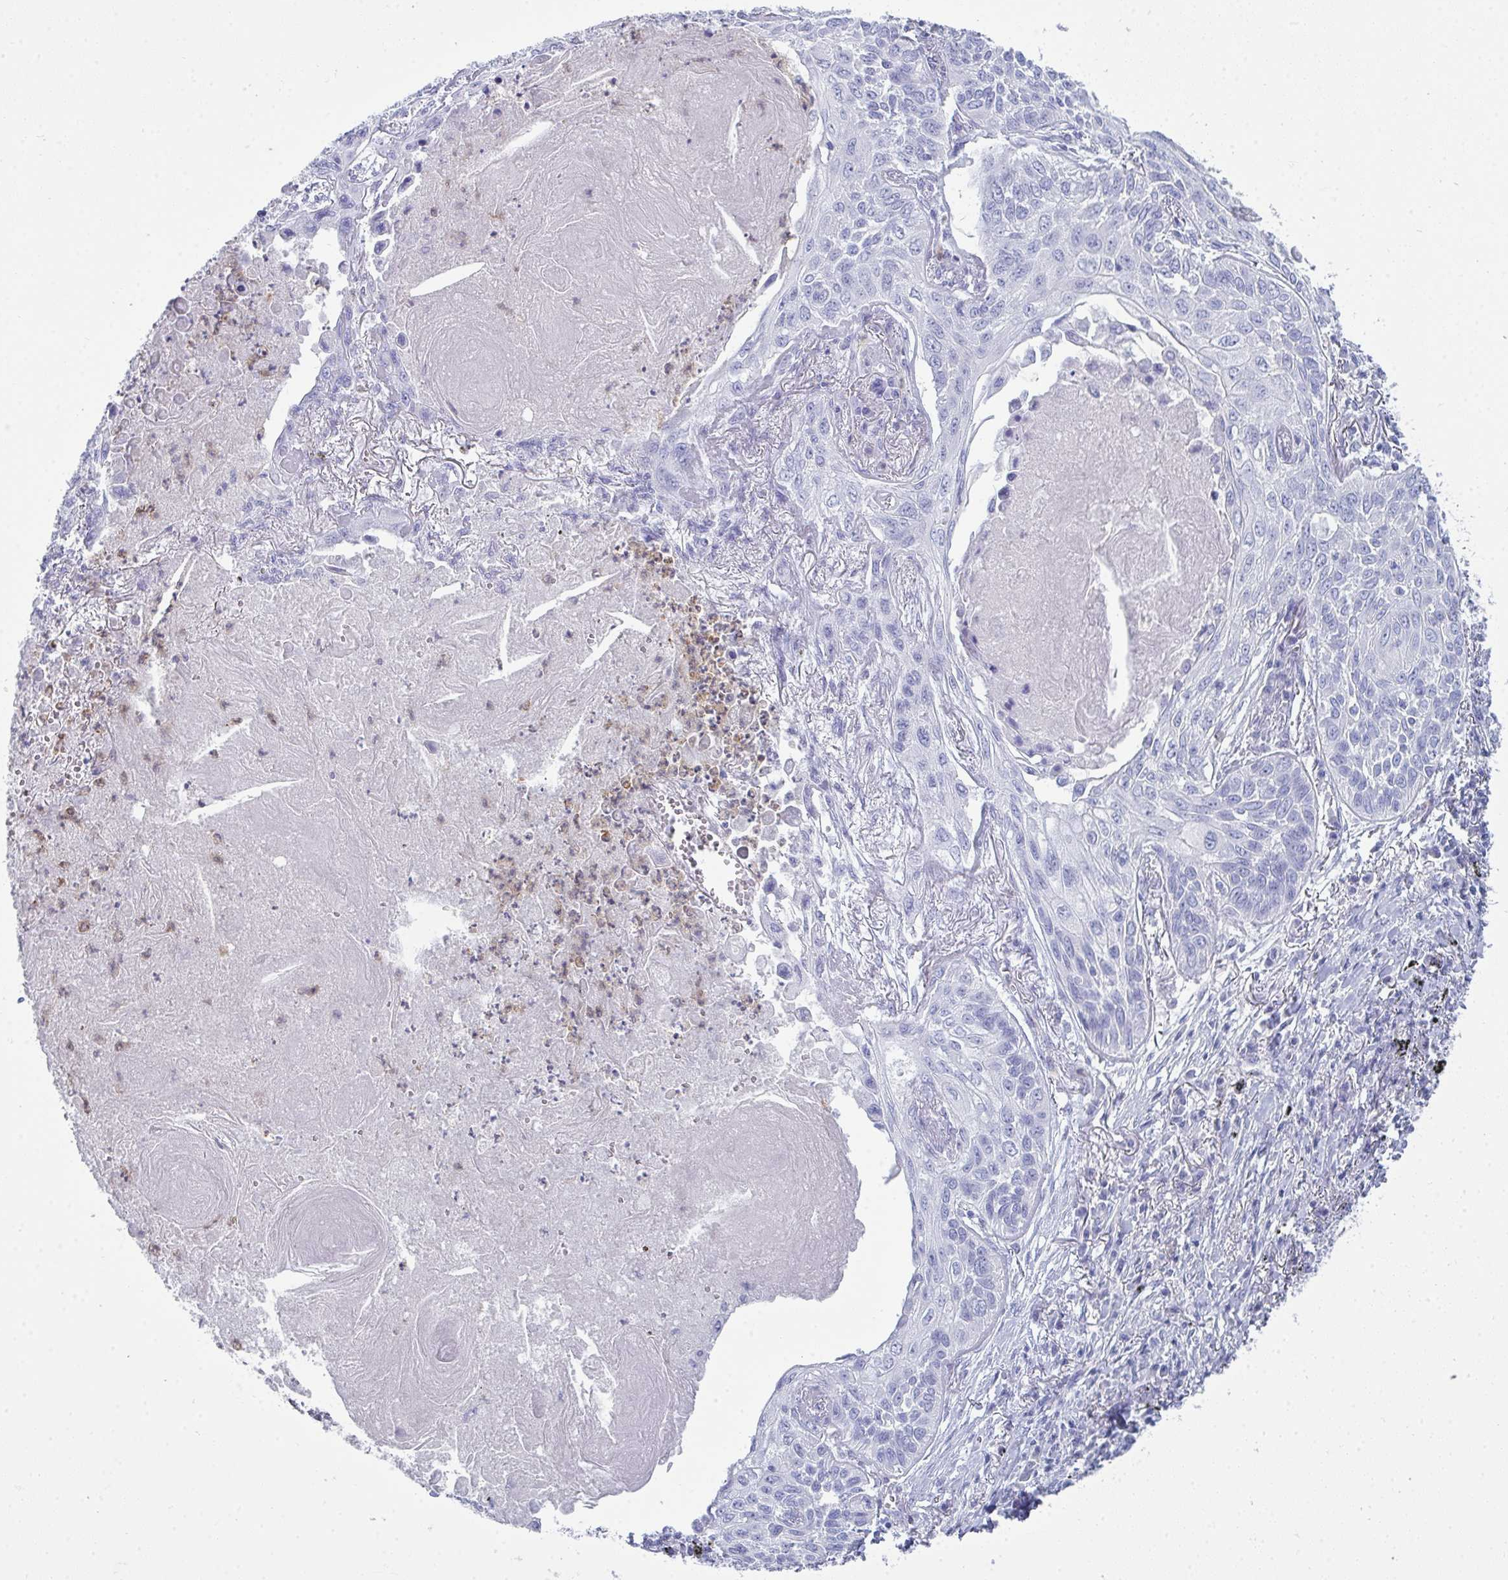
{"staining": {"intensity": "negative", "quantity": "none", "location": "none"}, "tissue": "lung cancer", "cell_type": "Tumor cells", "image_type": "cancer", "snomed": [{"axis": "morphology", "description": "Squamous cell carcinoma, NOS"}, {"axis": "topography", "description": "Lung"}], "caption": "This is an IHC micrograph of human lung squamous cell carcinoma. There is no expression in tumor cells.", "gene": "SERPINB10", "patient": {"sex": "male", "age": 75}}